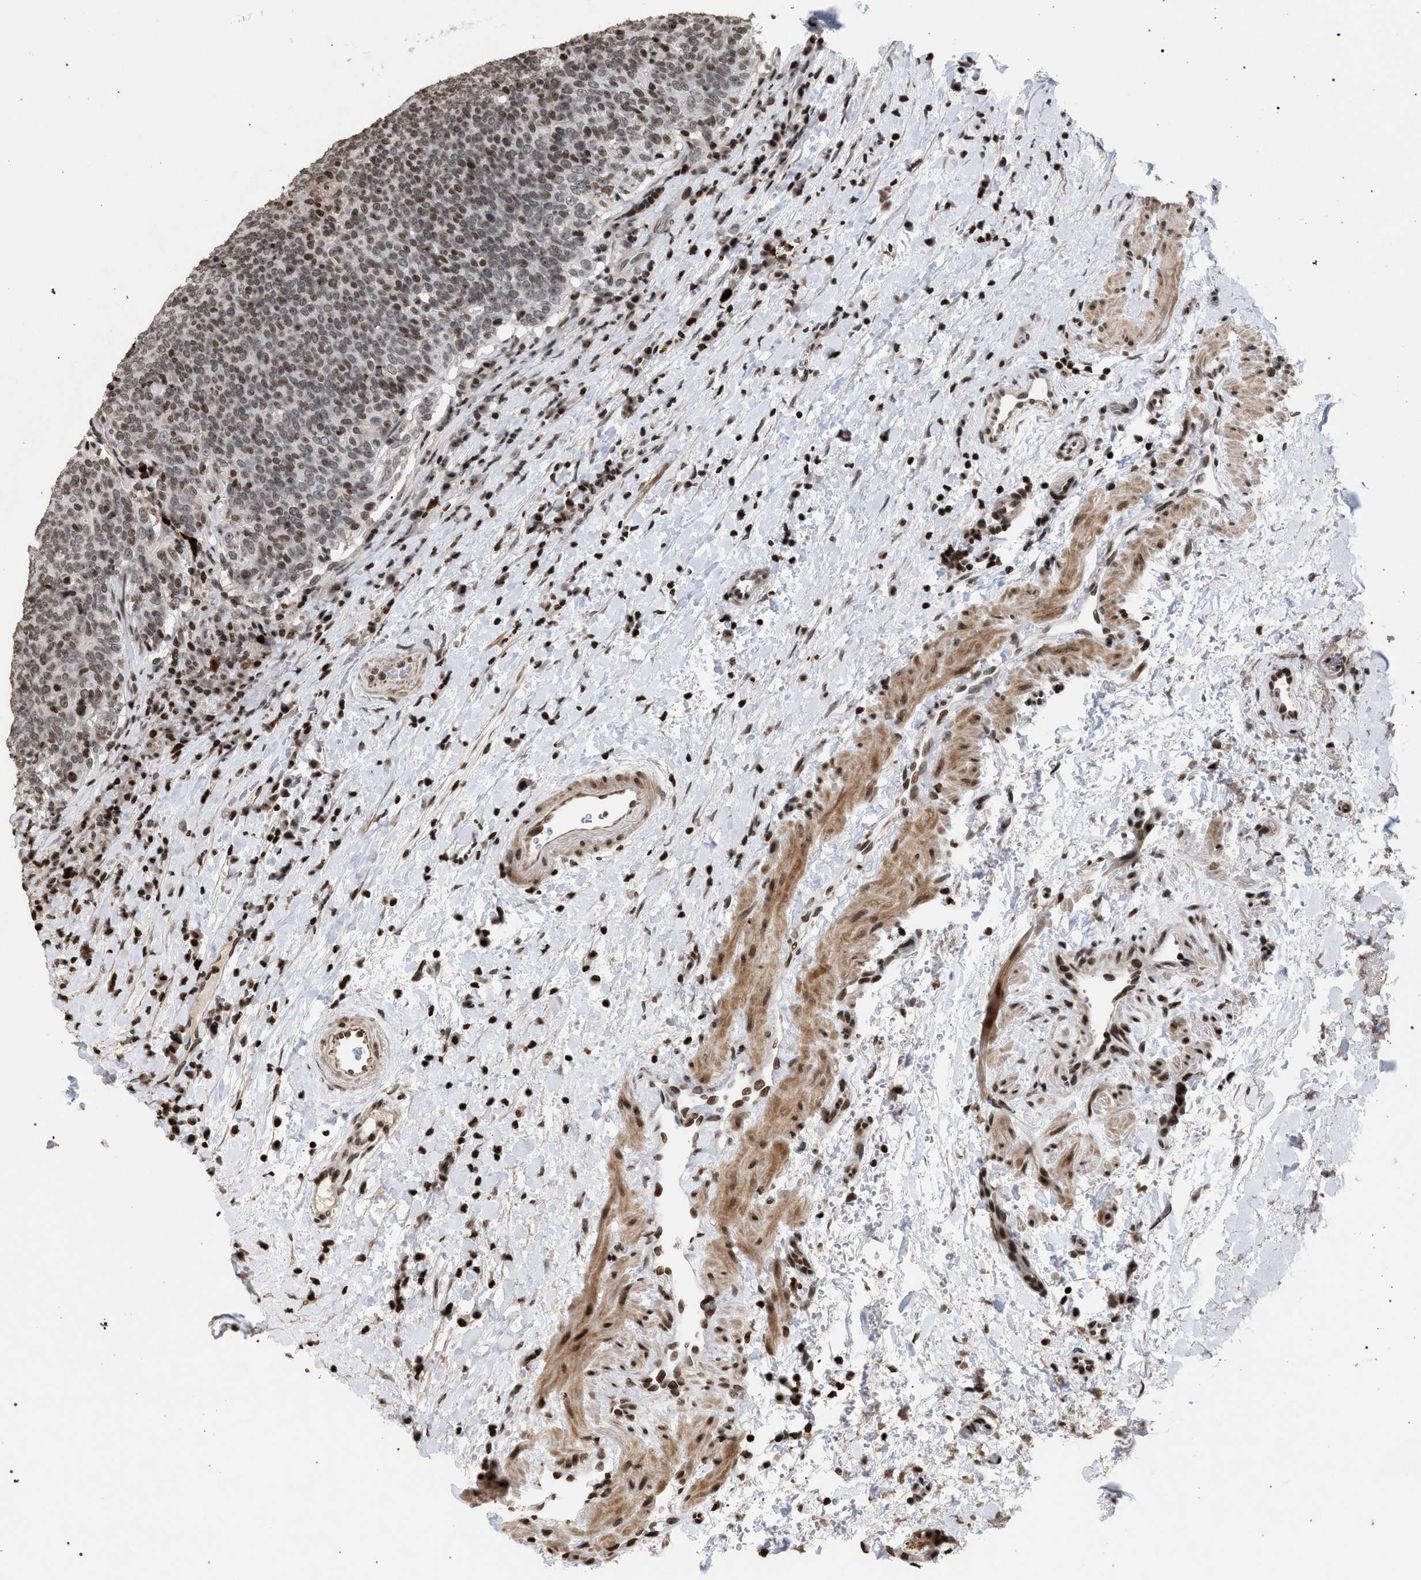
{"staining": {"intensity": "moderate", "quantity": ">75%", "location": "nuclear"}, "tissue": "head and neck cancer", "cell_type": "Tumor cells", "image_type": "cancer", "snomed": [{"axis": "morphology", "description": "Squamous cell carcinoma, NOS"}, {"axis": "morphology", "description": "Squamous cell carcinoma, metastatic, NOS"}, {"axis": "topography", "description": "Lymph node"}, {"axis": "topography", "description": "Head-Neck"}], "caption": "The micrograph exhibits immunohistochemical staining of head and neck cancer (metastatic squamous cell carcinoma). There is moderate nuclear staining is seen in about >75% of tumor cells. (brown staining indicates protein expression, while blue staining denotes nuclei).", "gene": "FOXD3", "patient": {"sex": "male", "age": 62}}